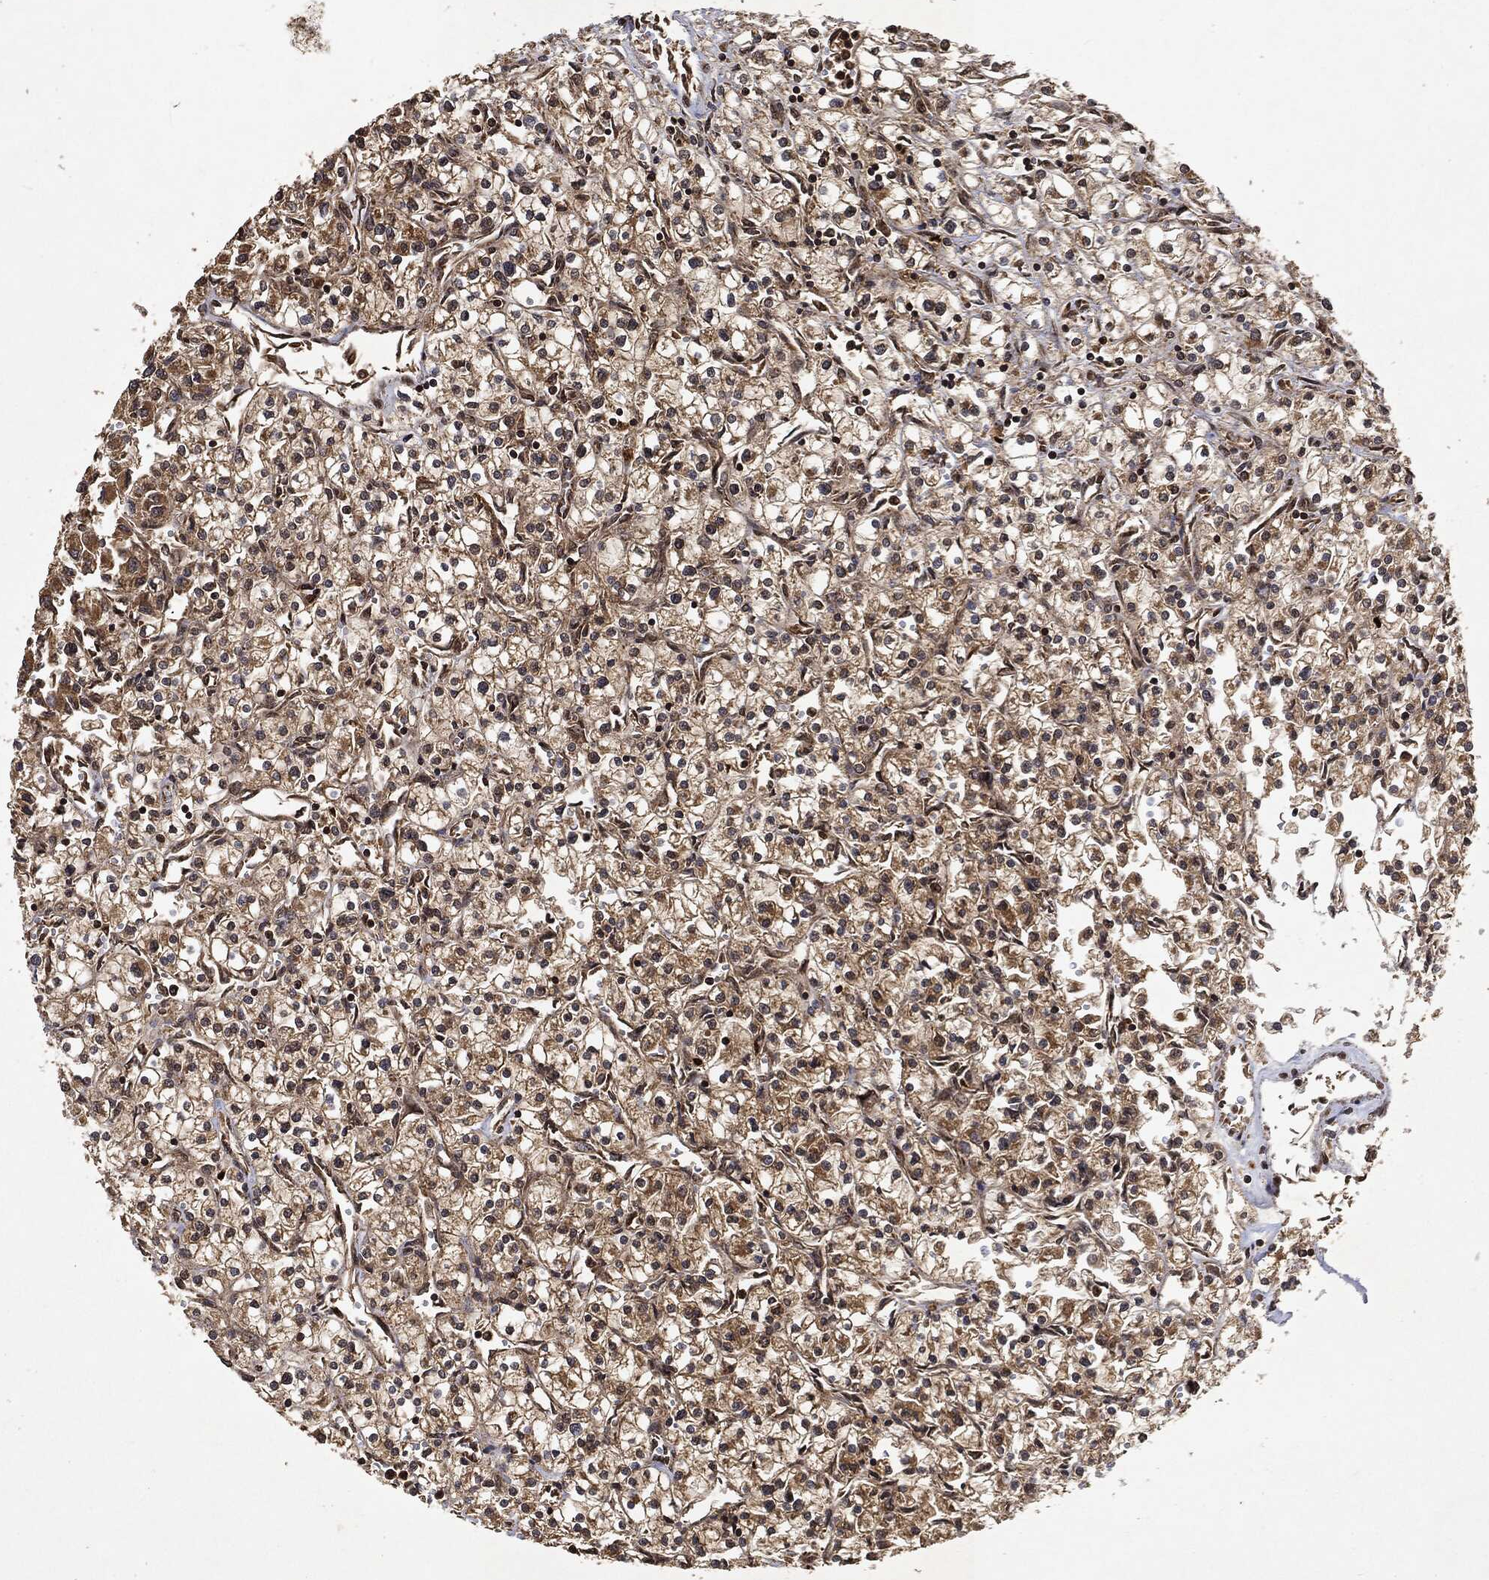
{"staining": {"intensity": "moderate", "quantity": "25%-75%", "location": "cytoplasmic/membranous"}, "tissue": "renal cancer", "cell_type": "Tumor cells", "image_type": "cancer", "snomed": [{"axis": "morphology", "description": "Adenocarcinoma, NOS"}, {"axis": "topography", "description": "Kidney"}], "caption": "Renal cancer (adenocarcinoma) tissue shows moderate cytoplasmic/membranous expression in about 25%-75% of tumor cells, visualized by immunohistochemistry.", "gene": "ZNF226", "patient": {"sex": "male", "age": 80}}